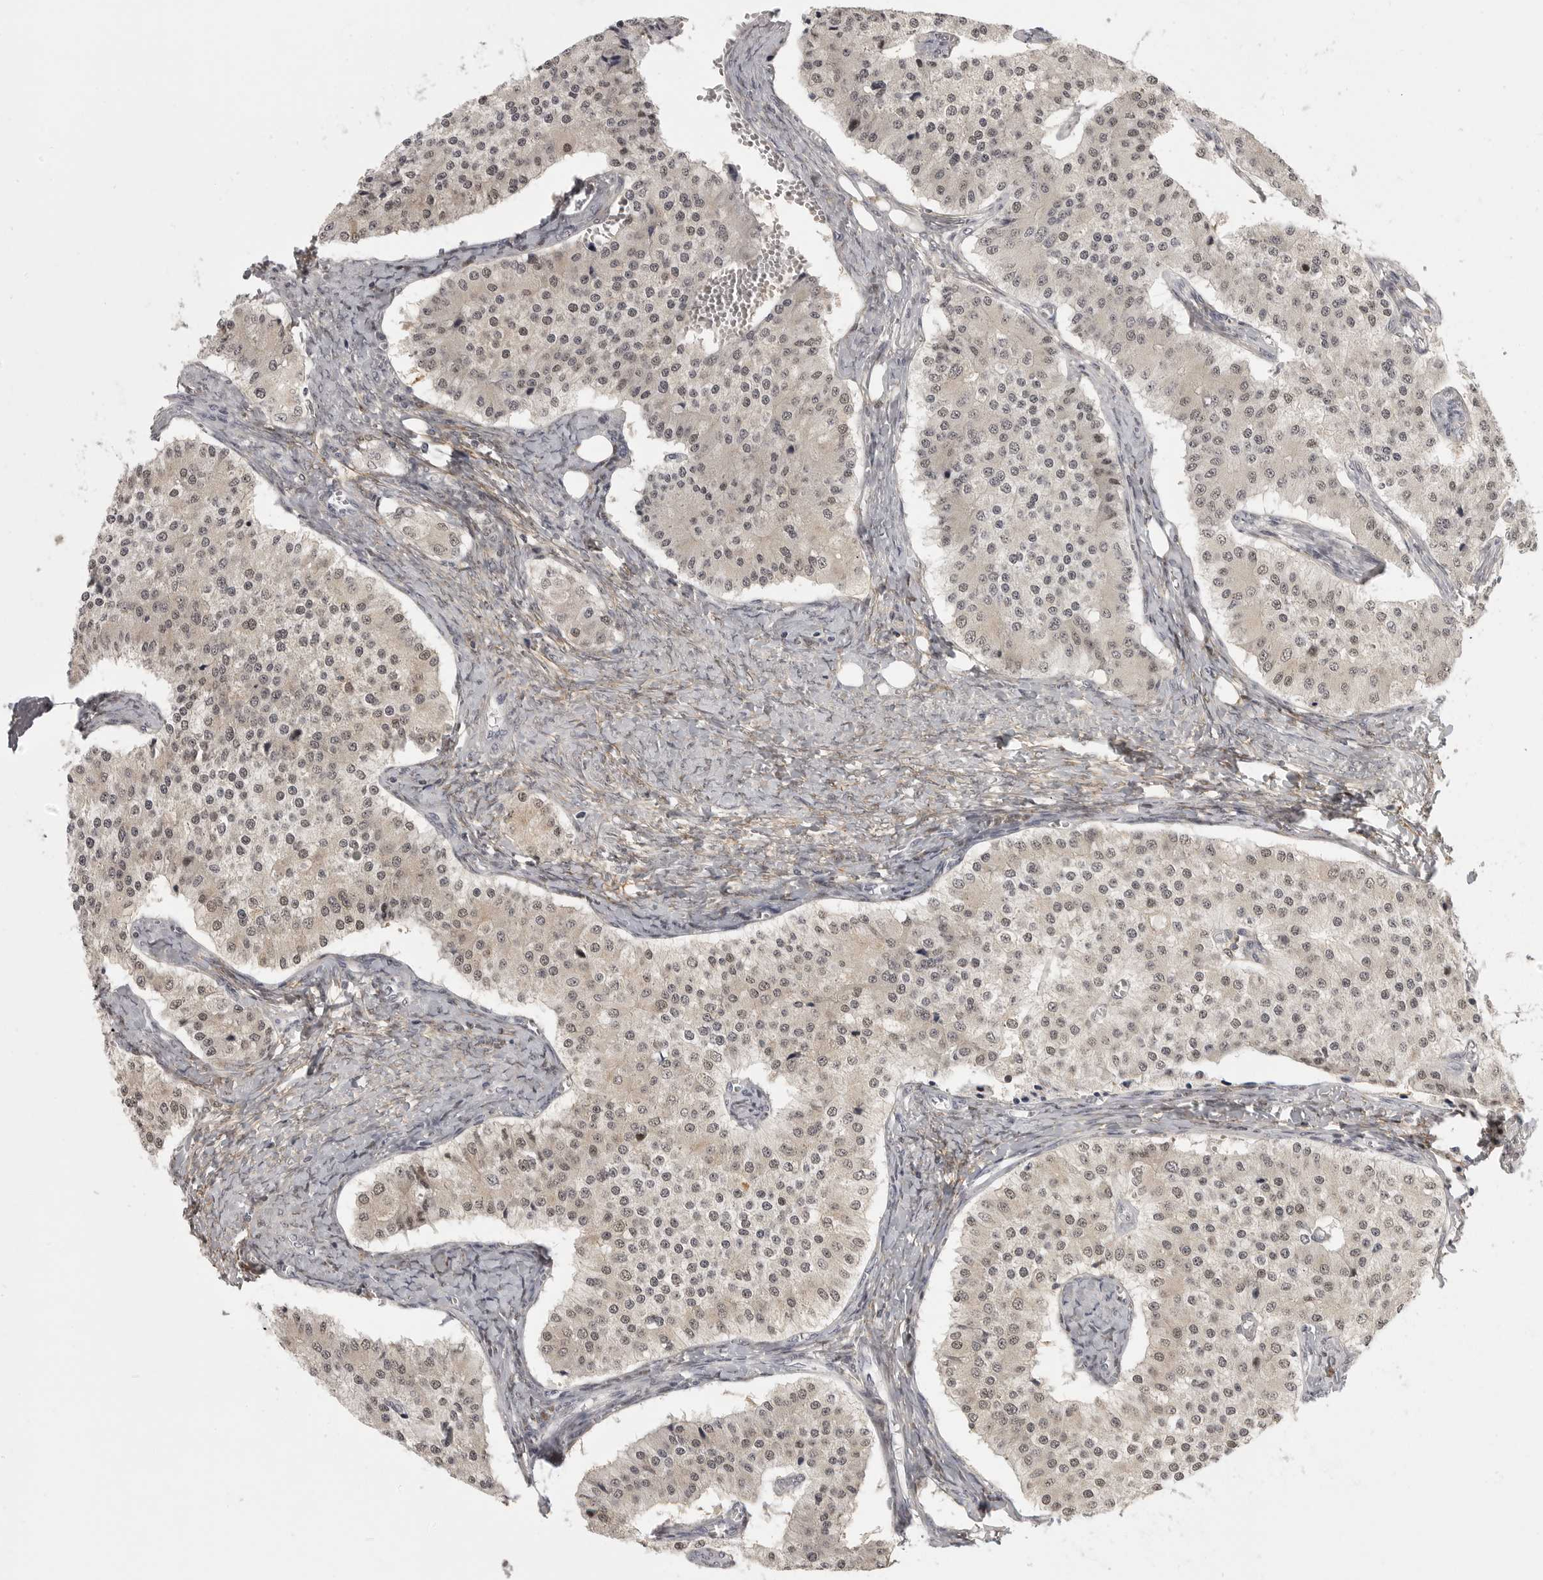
{"staining": {"intensity": "weak", "quantity": "25%-75%", "location": "cytoplasmic/membranous,nuclear"}, "tissue": "carcinoid", "cell_type": "Tumor cells", "image_type": "cancer", "snomed": [{"axis": "morphology", "description": "Carcinoid, malignant, NOS"}, {"axis": "topography", "description": "Colon"}], "caption": "Carcinoid was stained to show a protein in brown. There is low levels of weak cytoplasmic/membranous and nuclear positivity in about 25%-75% of tumor cells.", "gene": "UROD", "patient": {"sex": "female", "age": 52}}